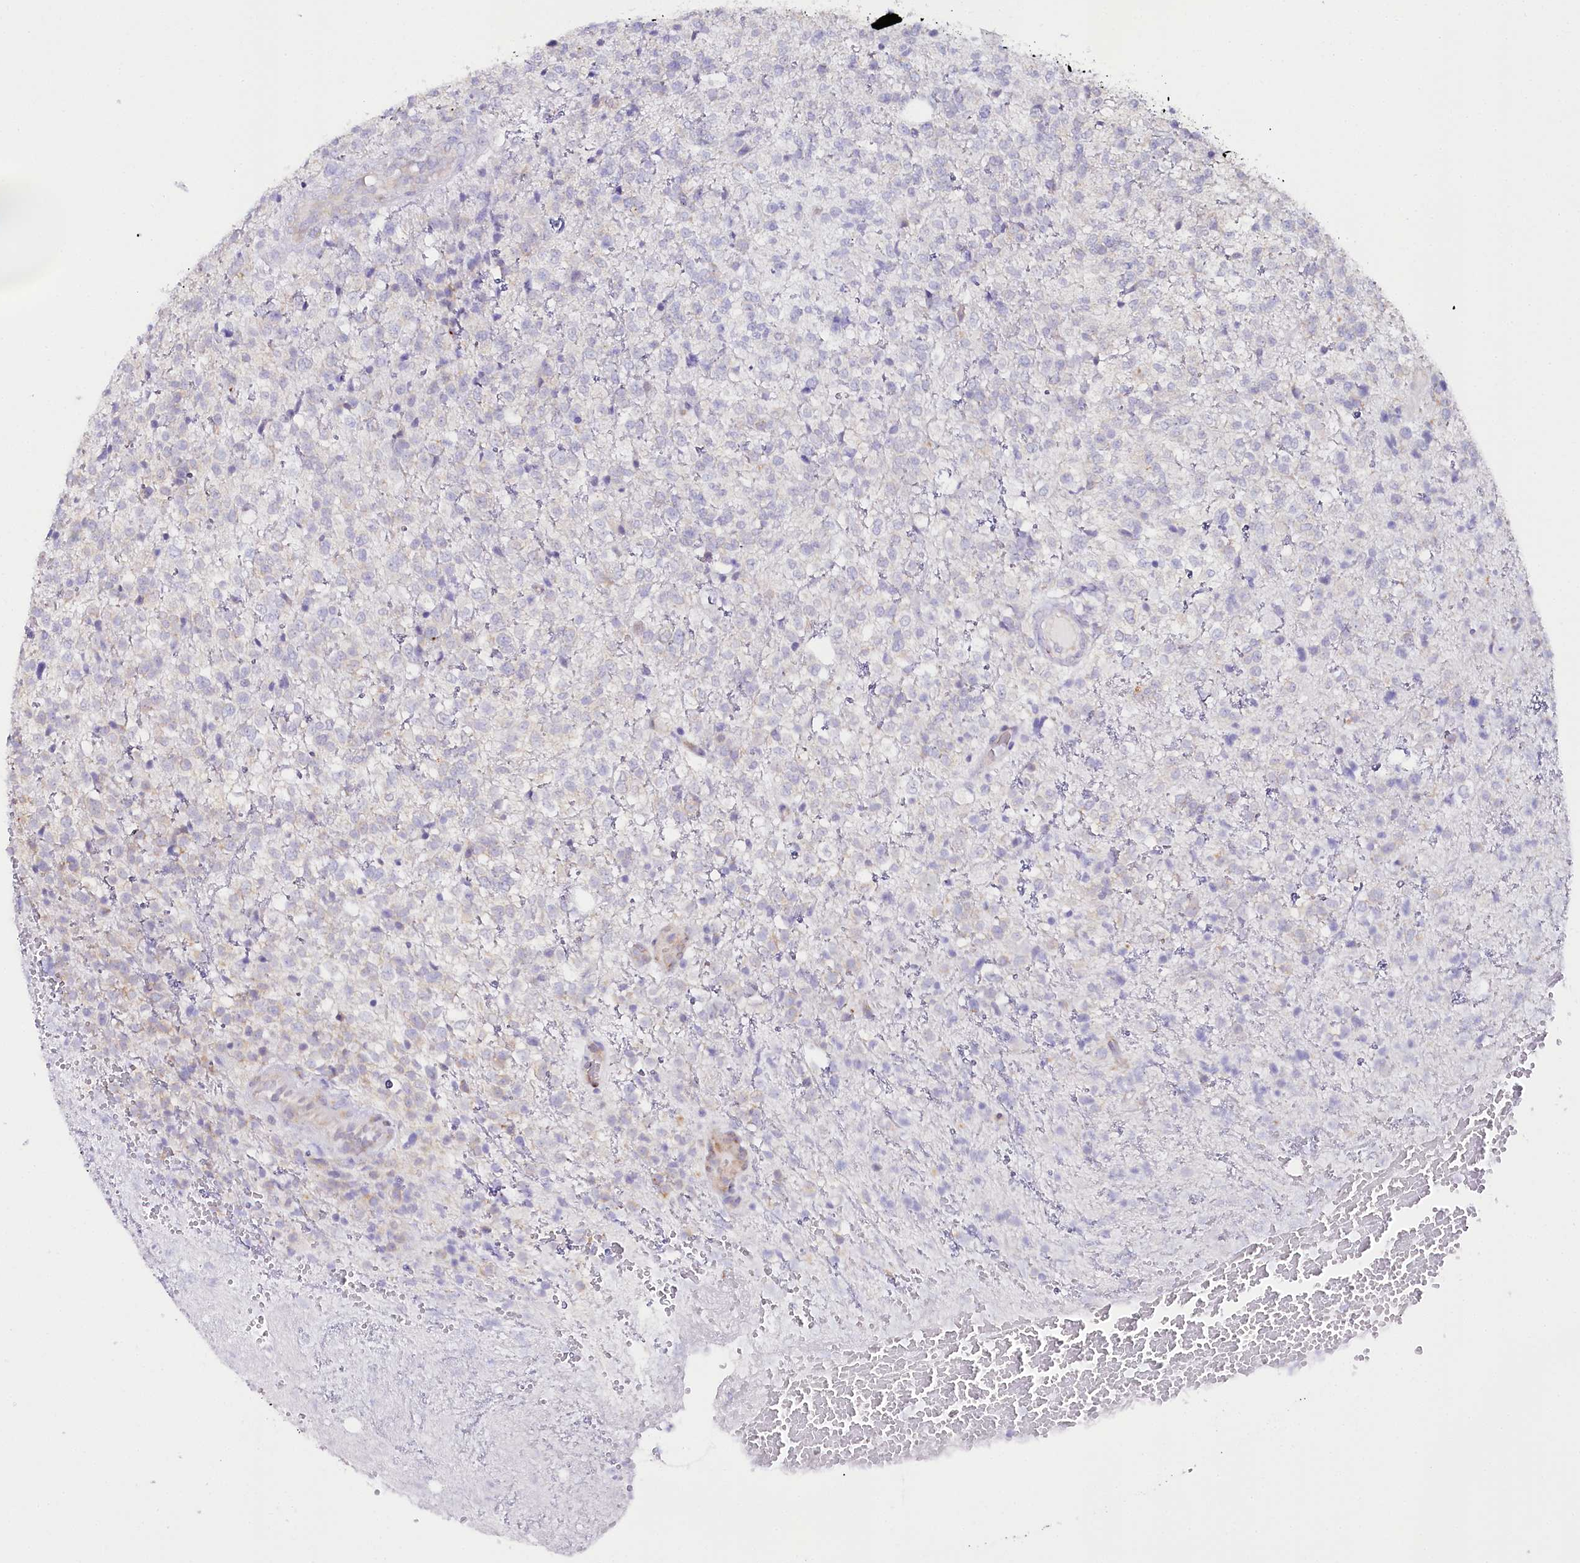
{"staining": {"intensity": "negative", "quantity": "none", "location": "none"}, "tissue": "glioma", "cell_type": "Tumor cells", "image_type": "cancer", "snomed": [{"axis": "morphology", "description": "Glioma, malignant, High grade"}, {"axis": "topography", "description": "Brain"}], "caption": "This is an immunohistochemistry (IHC) image of malignant glioma (high-grade). There is no positivity in tumor cells.", "gene": "CSN3", "patient": {"sex": "male", "age": 56}}